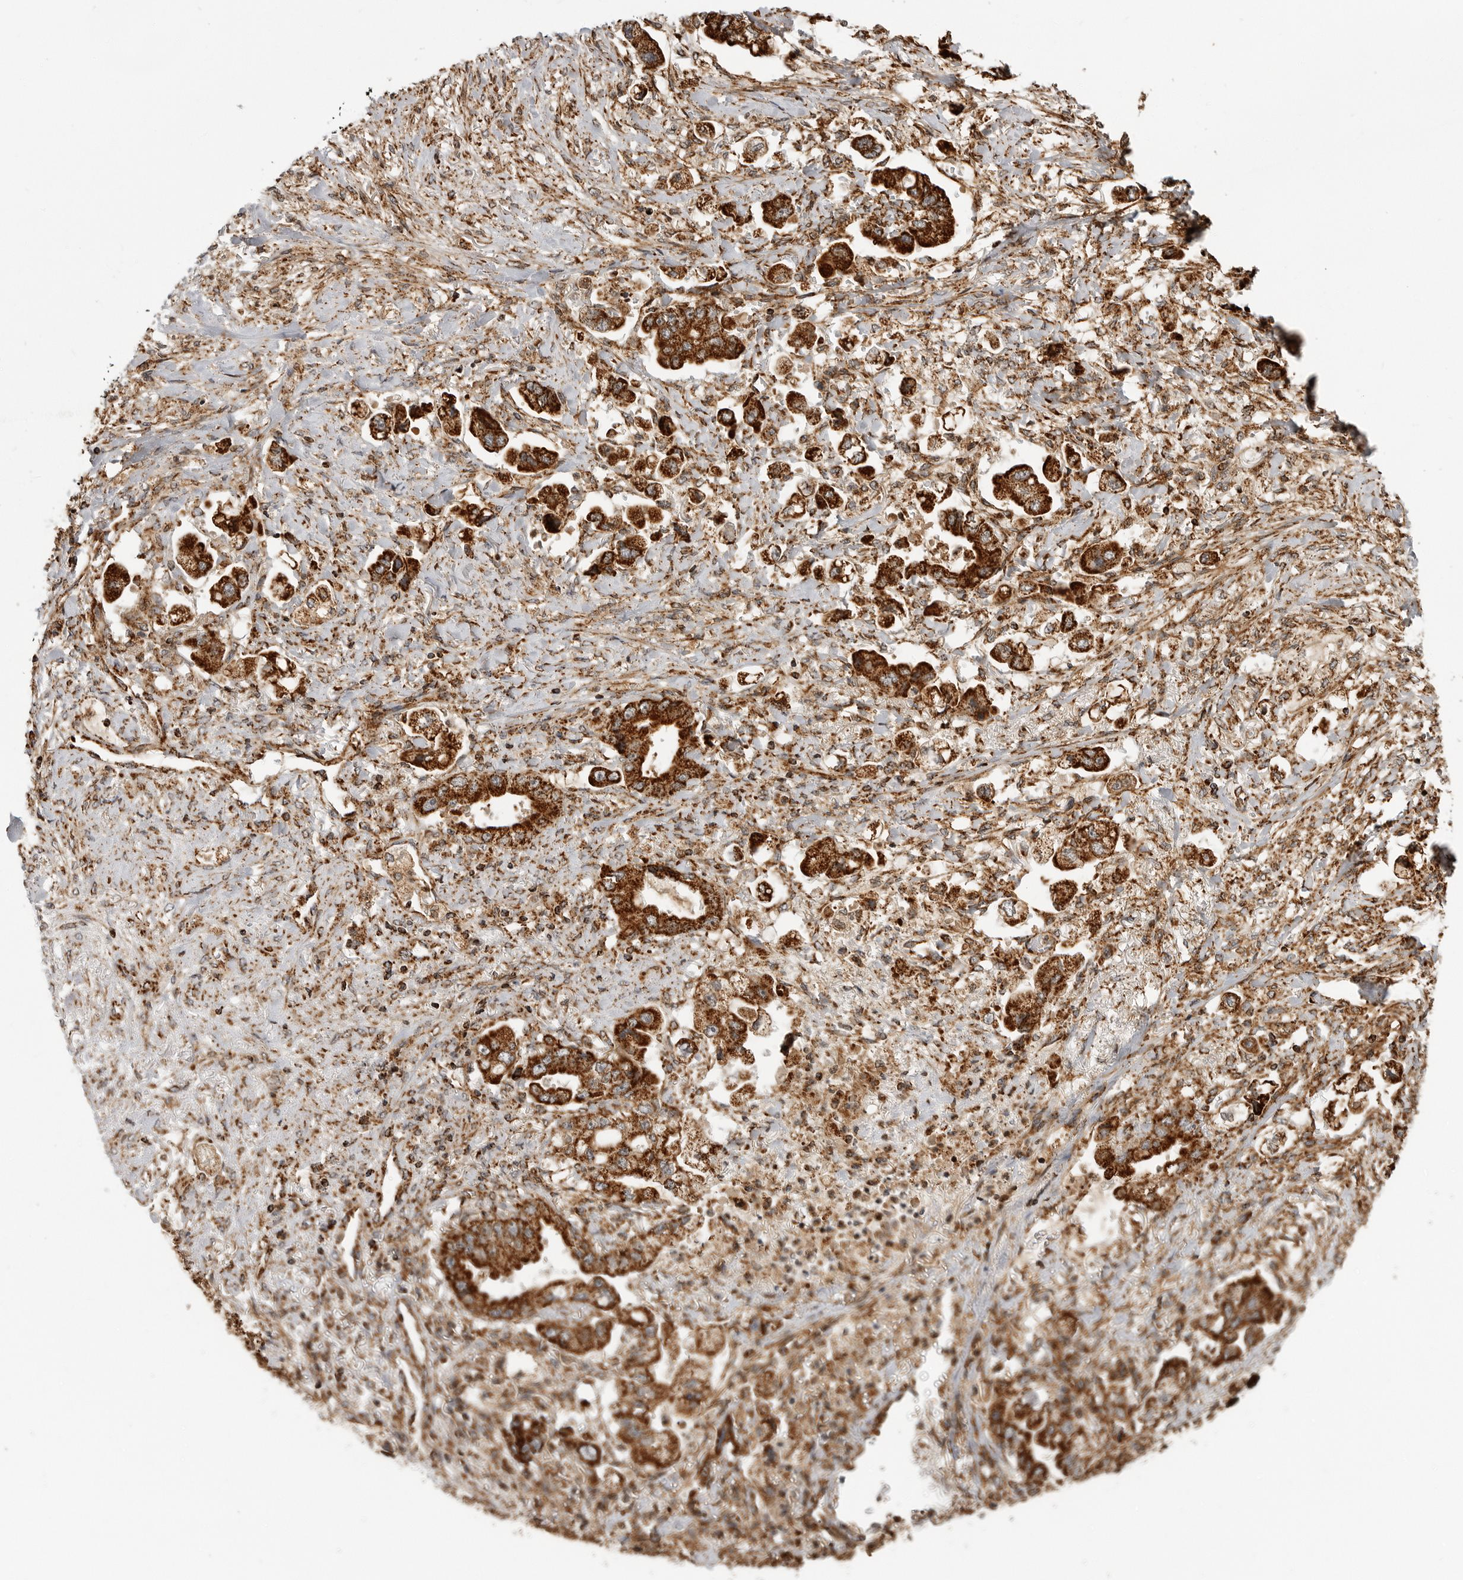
{"staining": {"intensity": "strong", "quantity": ">75%", "location": "cytoplasmic/membranous"}, "tissue": "stomach cancer", "cell_type": "Tumor cells", "image_type": "cancer", "snomed": [{"axis": "morphology", "description": "Adenocarcinoma, NOS"}, {"axis": "topography", "description": "Stomach"}], "caption": "A high-resolution micrograph shows immunohistochemistry (IHC) staining of adenocarcinoma (stomach), which displays strong cytoplasmic/membranous positivity in approximately >75% of tumor cells. (Stains: DAB (3,3'-diaminobenzidine) in brown, nuclei in blue, Microscopy: brightfield microscopy at high magnification).", "gene": "BMP2K", "patient": {"sex": "male", "age": 62}}